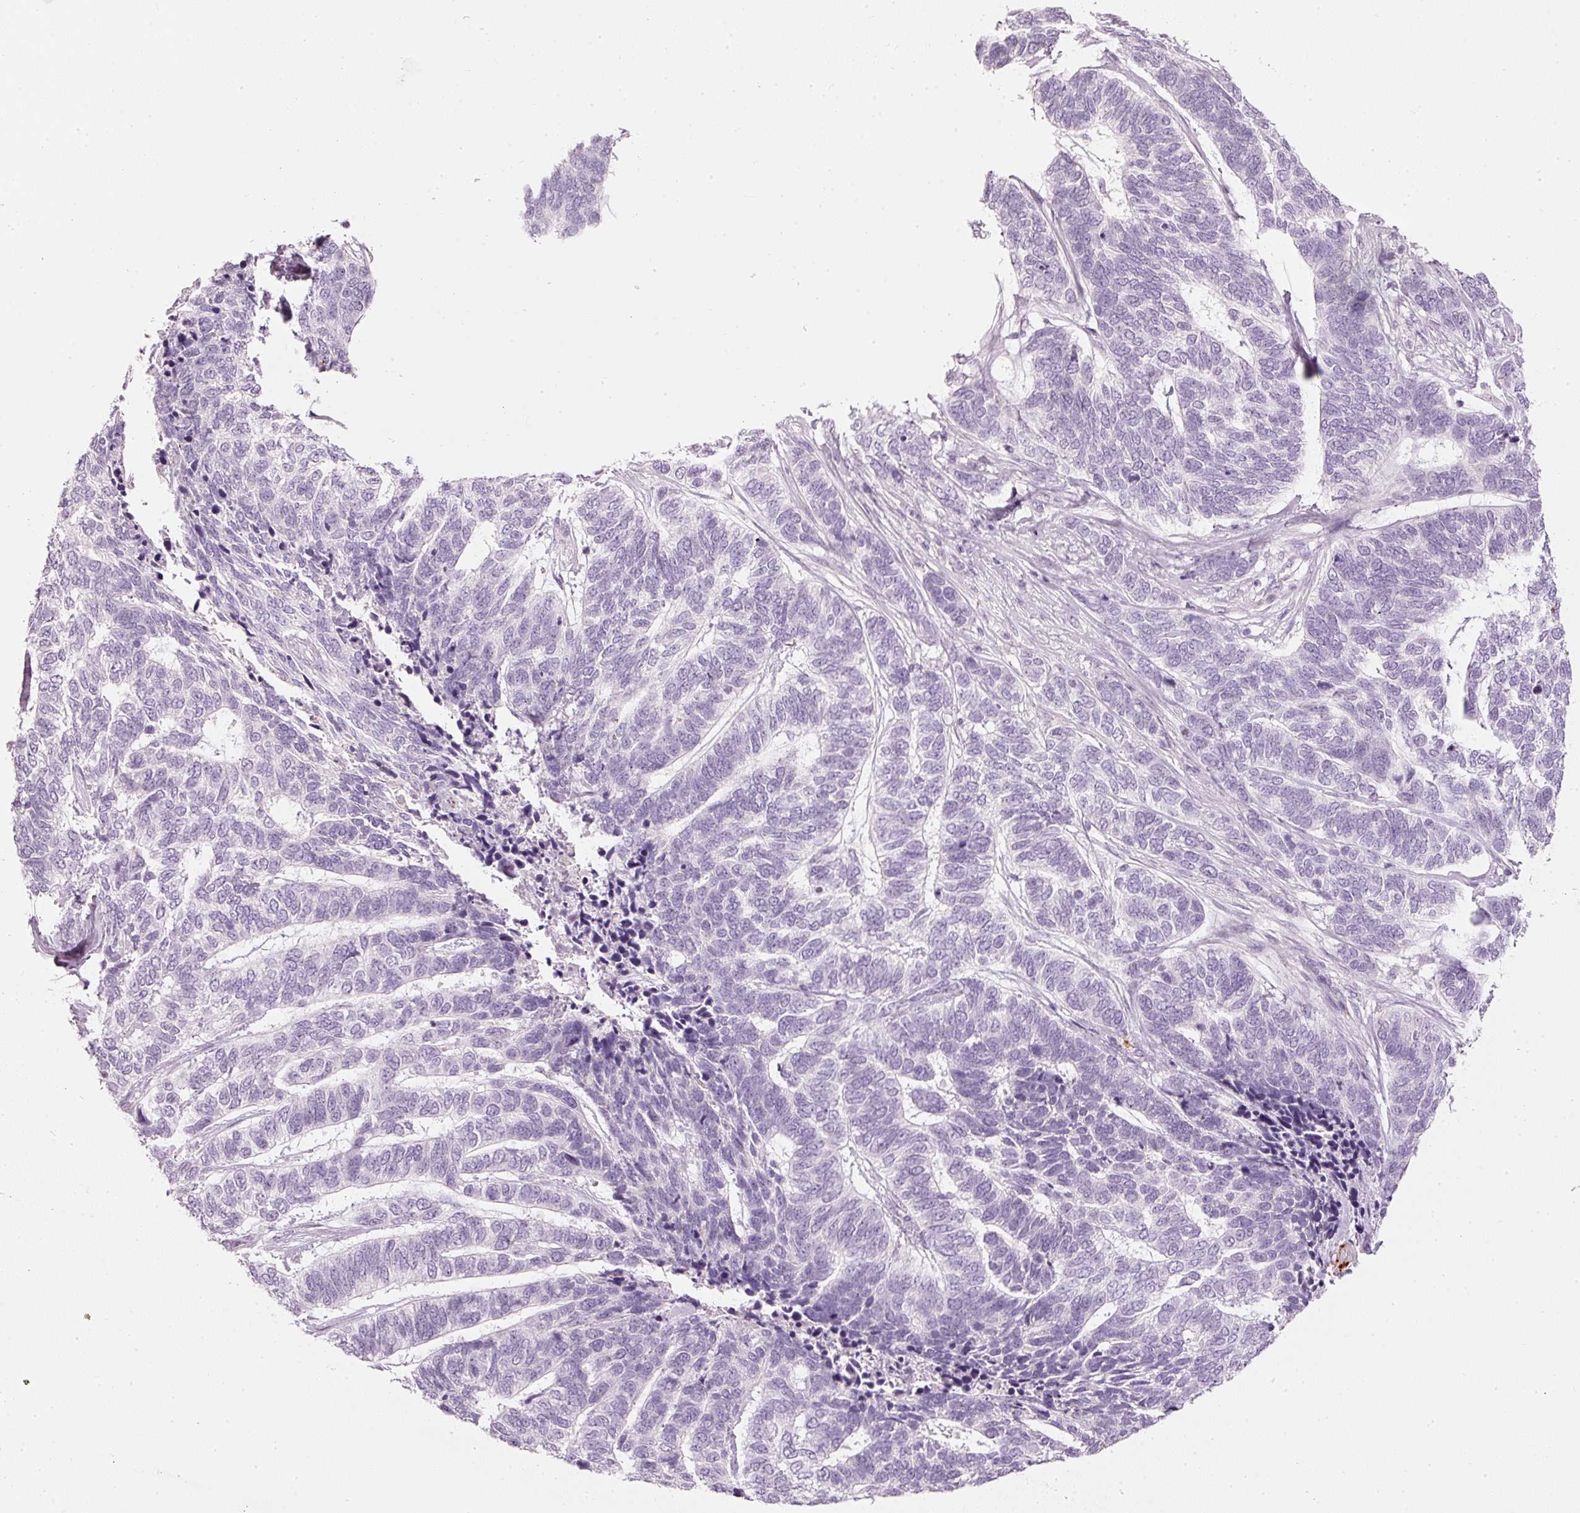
{"staining": {"intensity": "negative", "quantity": "none", "location": "none"}, "tissue": "skin cancer", "cell_type": "Tumor cells", "image_type": "cancer", "snomed": [{"axis": "morphology", "description": "Basal cell carcinoma"}, {"axis": "topography", "description": "Skin"}], "caption": "There is no significant staining in tumor cells of skin basal cell carcinoma.", "gene": "LECT2", "patient": {"sex": "female", "age": 65}}